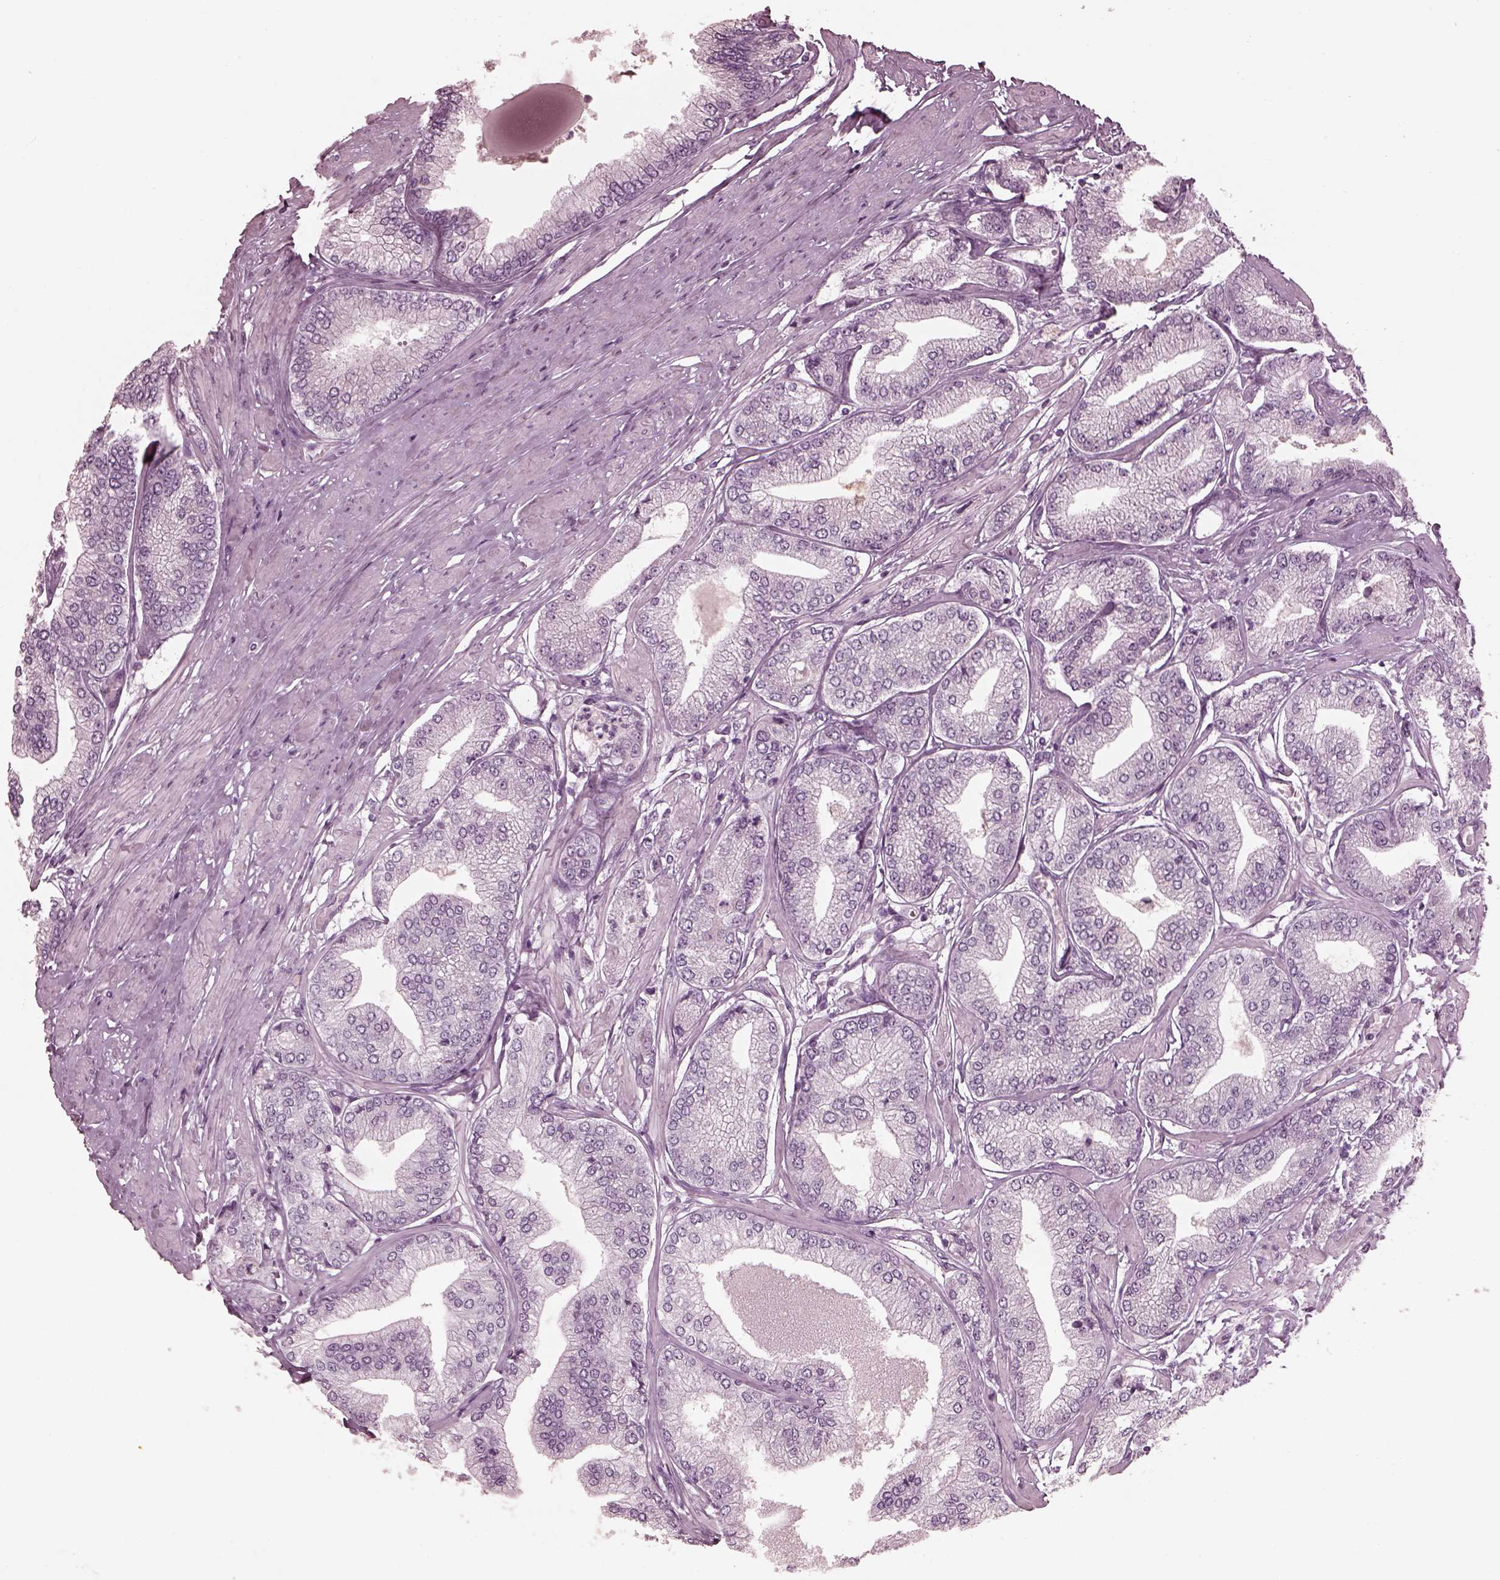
{"staining": {"intensity": "negative", "quantity": "none", "location": "none"}, "tissue": "prostate cancer", "cell_type": "Tumor cells", "image_type": "cancer", "snomed": [{"axis": "morphology", "description": "Adenocarcinoma, Low grade"}, {"axis": "topography", "description": "Prostate"}], "caption": "The image exhibits no staining of tumor cells in prostate cancer.", "gene": "SAXO2", "patient": {"sex": "male", "age": 55}}